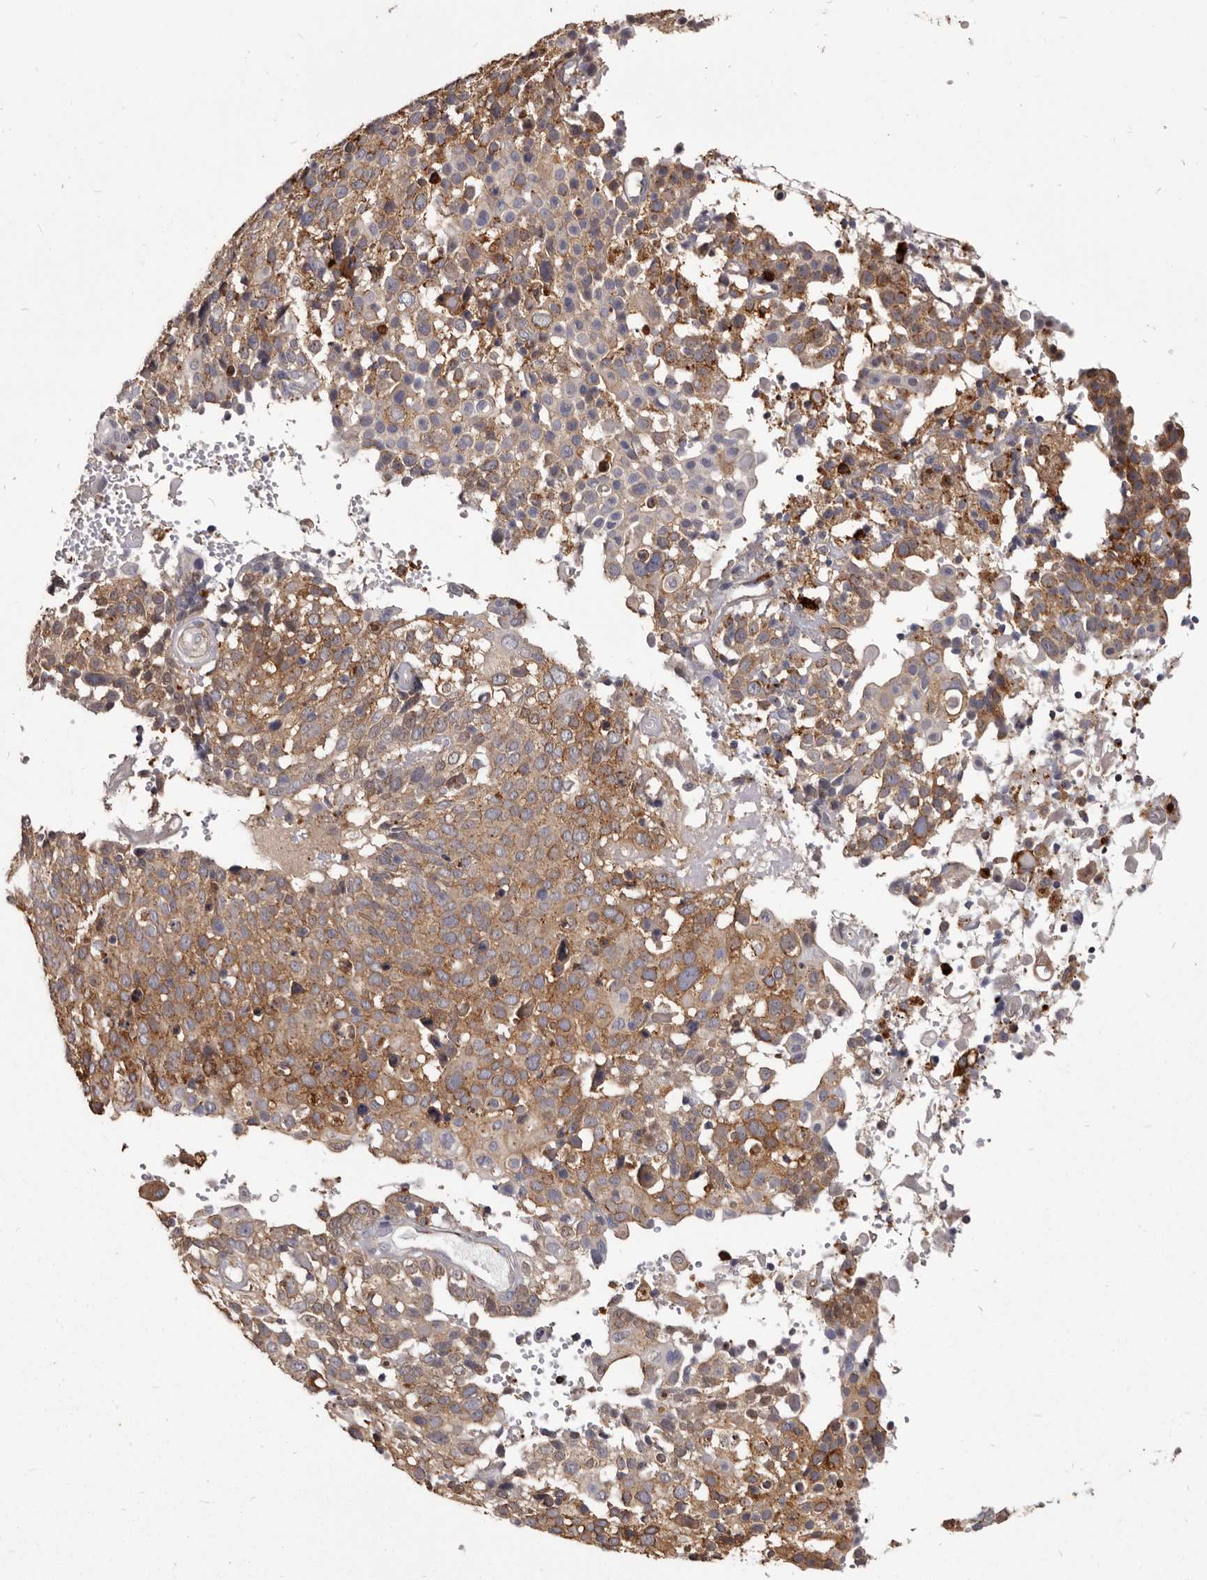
{"staining": {"intensity": "moderate", "quantity": ">75%", "location": "cytoplasmic/membranous"}, "tissue": "cervical cancer", "cell_type": "Tumor cells", "image_type": "cancer", "snomed": [{"axis": "morphology", "description": "Squamous cell carcinoma, NOS"}, {"axis": "topography", "description": "Cervix"}], "caption": "Immunohistochemistry (IHC) photomicrograph of cervical cancer stained for a protein (brown), which displays medium levels of moderate cytoplasmic/membranous staining in approximately >75% of tumor cells.", "gene": "TPD52", "patient": {"sex": "female", "age": 74}}